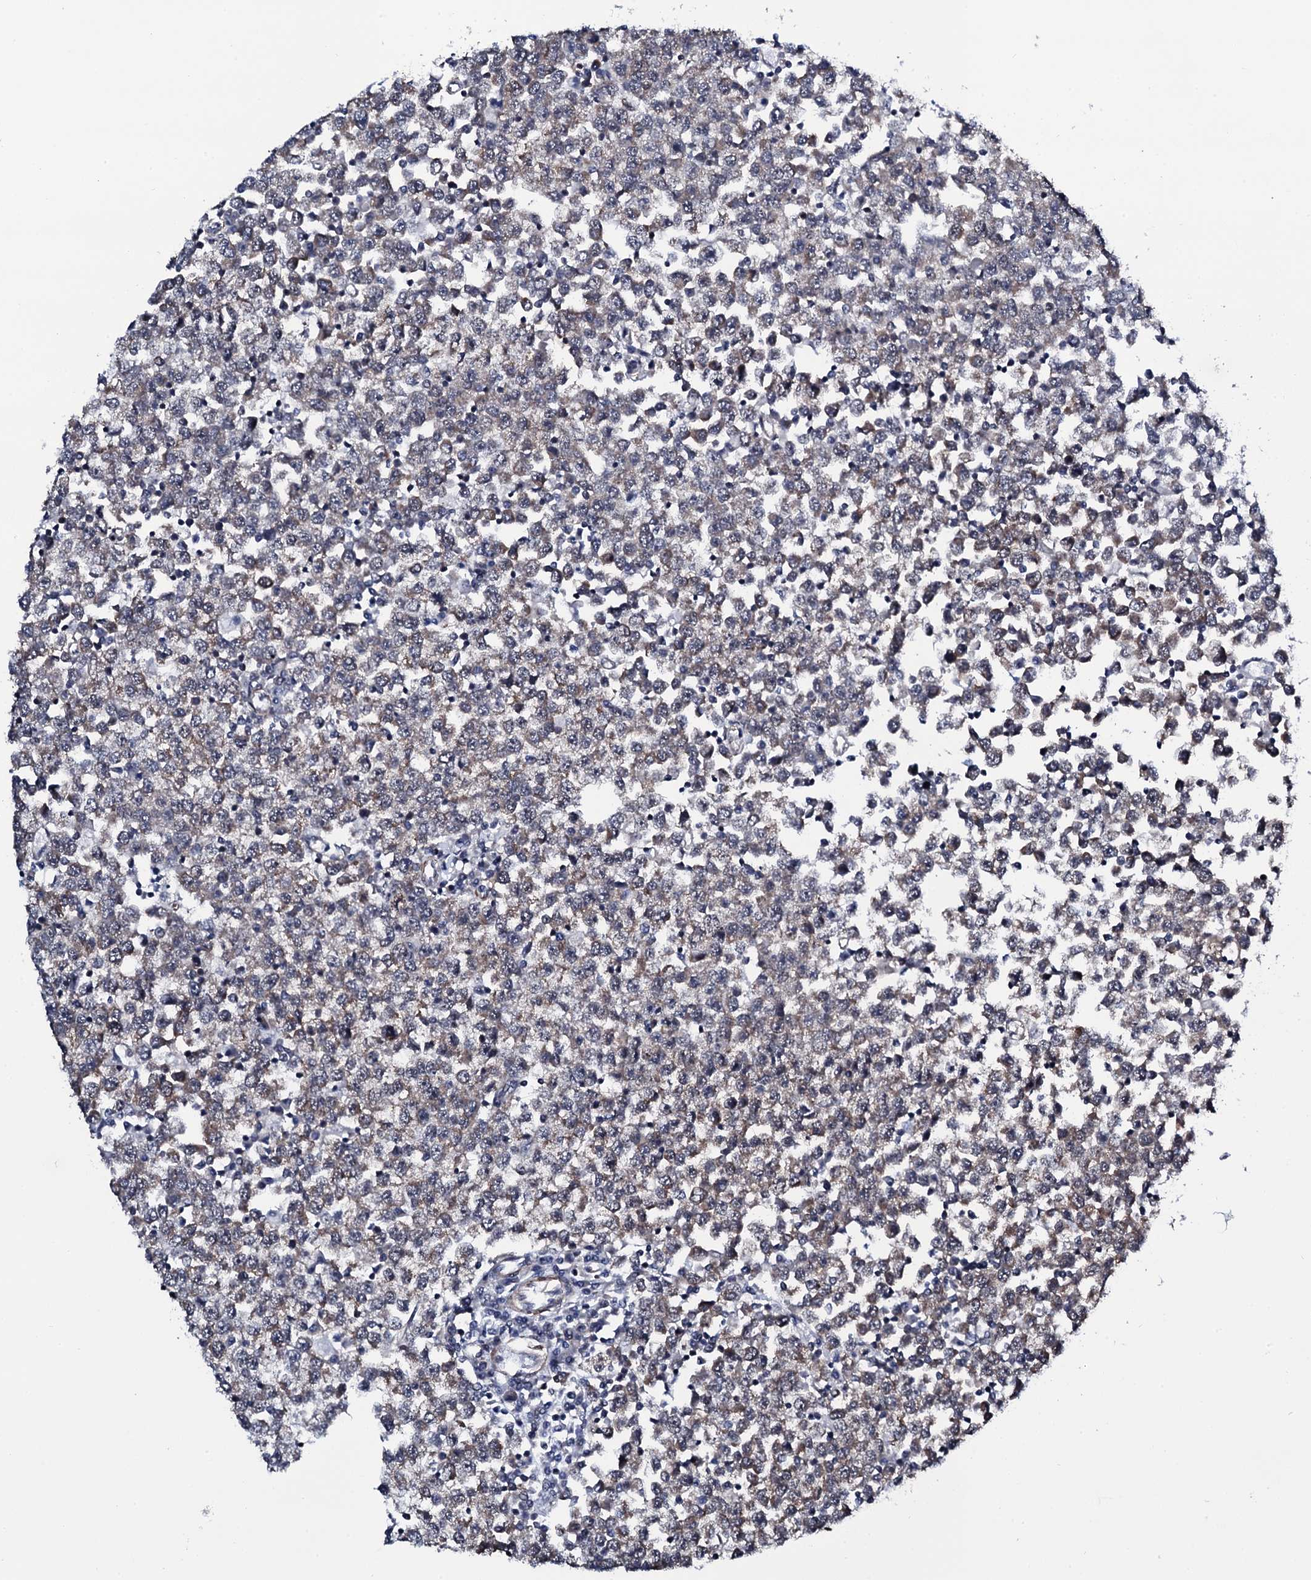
{"staining": {"intensity": "weak", "quantity": "25%-75%", "location": "cytoplasmic/membranous"}, "tissue": "testis cancer", "cell_type": "Tumor cells", "image_type": "cancer", "snomed": [{"axis": "morphology", "description": "Seminoma, NOS"}, {"axis": "topography", "description": "Testis"}], "caption": "Seminoma (testis) stained for a protein reveals weak cytoplasmic/membranous positivity in tumor cells. The staining was performed using DAB (3,3'-diaminobenzidine) to visualize the protein expression in brown, while the nuclei were stained in blue with hematoxylin (Magnification: 20x).", "gene": "CWC15", "patient": {"sex": "male", "age": 65}}